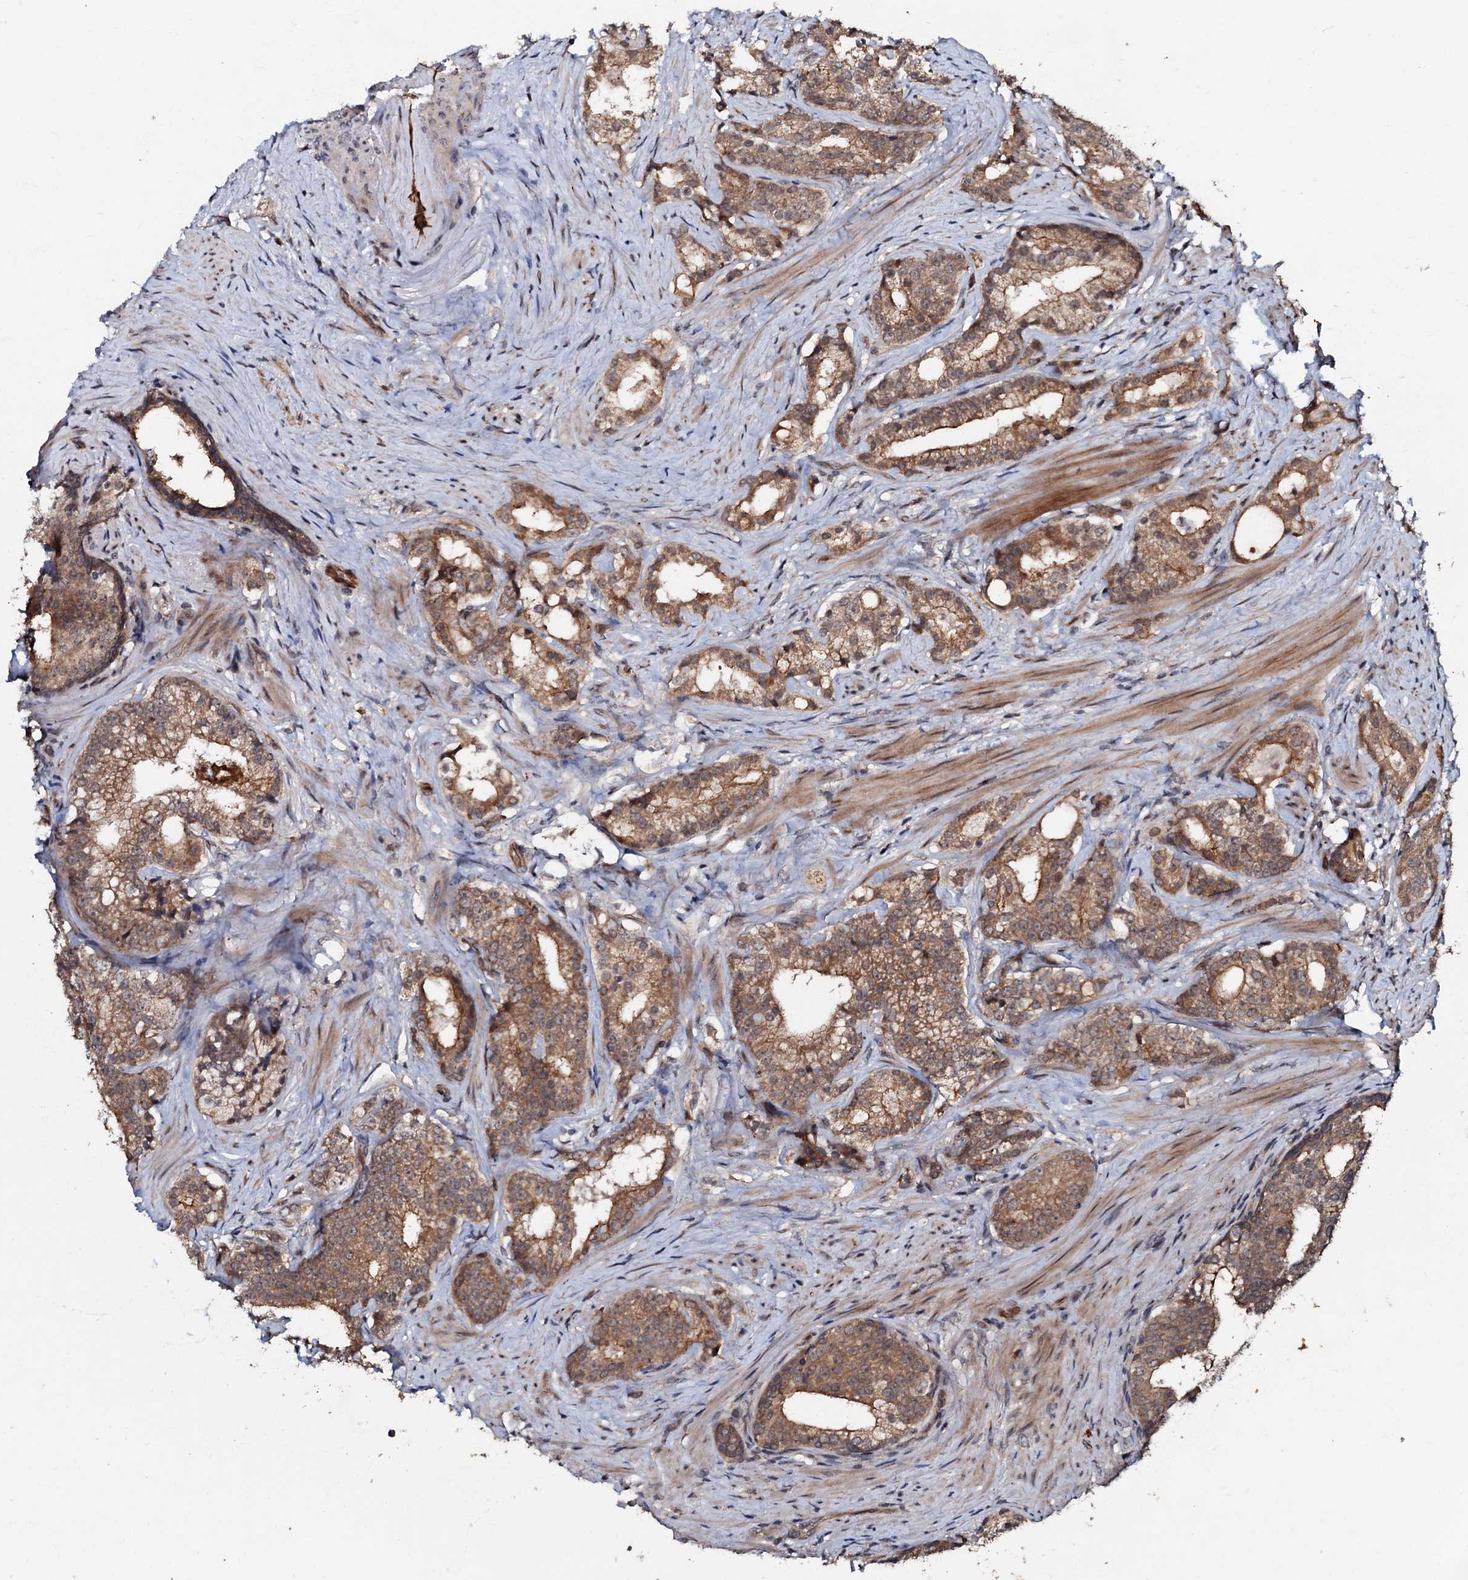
{"staining": {"intensity": "moderate", "quantity": ">75%", "location": "cytoplasmic/membranous"}, "tissue": "prostate cancer", "cell_type": "Tumor cells", "image_type": "cancer", "snomed": [{"axis": "morphology", "description": "Adenocarcinoma, Low grade"}, {"axis": "topography", "description": "Prostate"}], "caption": "Prostate cancer (adenocarcinoma (low-grade)) stained with DAB (3,3'-diaminobenzidine) immunohistochemistry reveals medium levels of moderate cytoplasmic/membranous positivity in approximately >75% of tumor cells.", "gene": "MANSC4", "patient": {"sex": "male", "age": 71}}